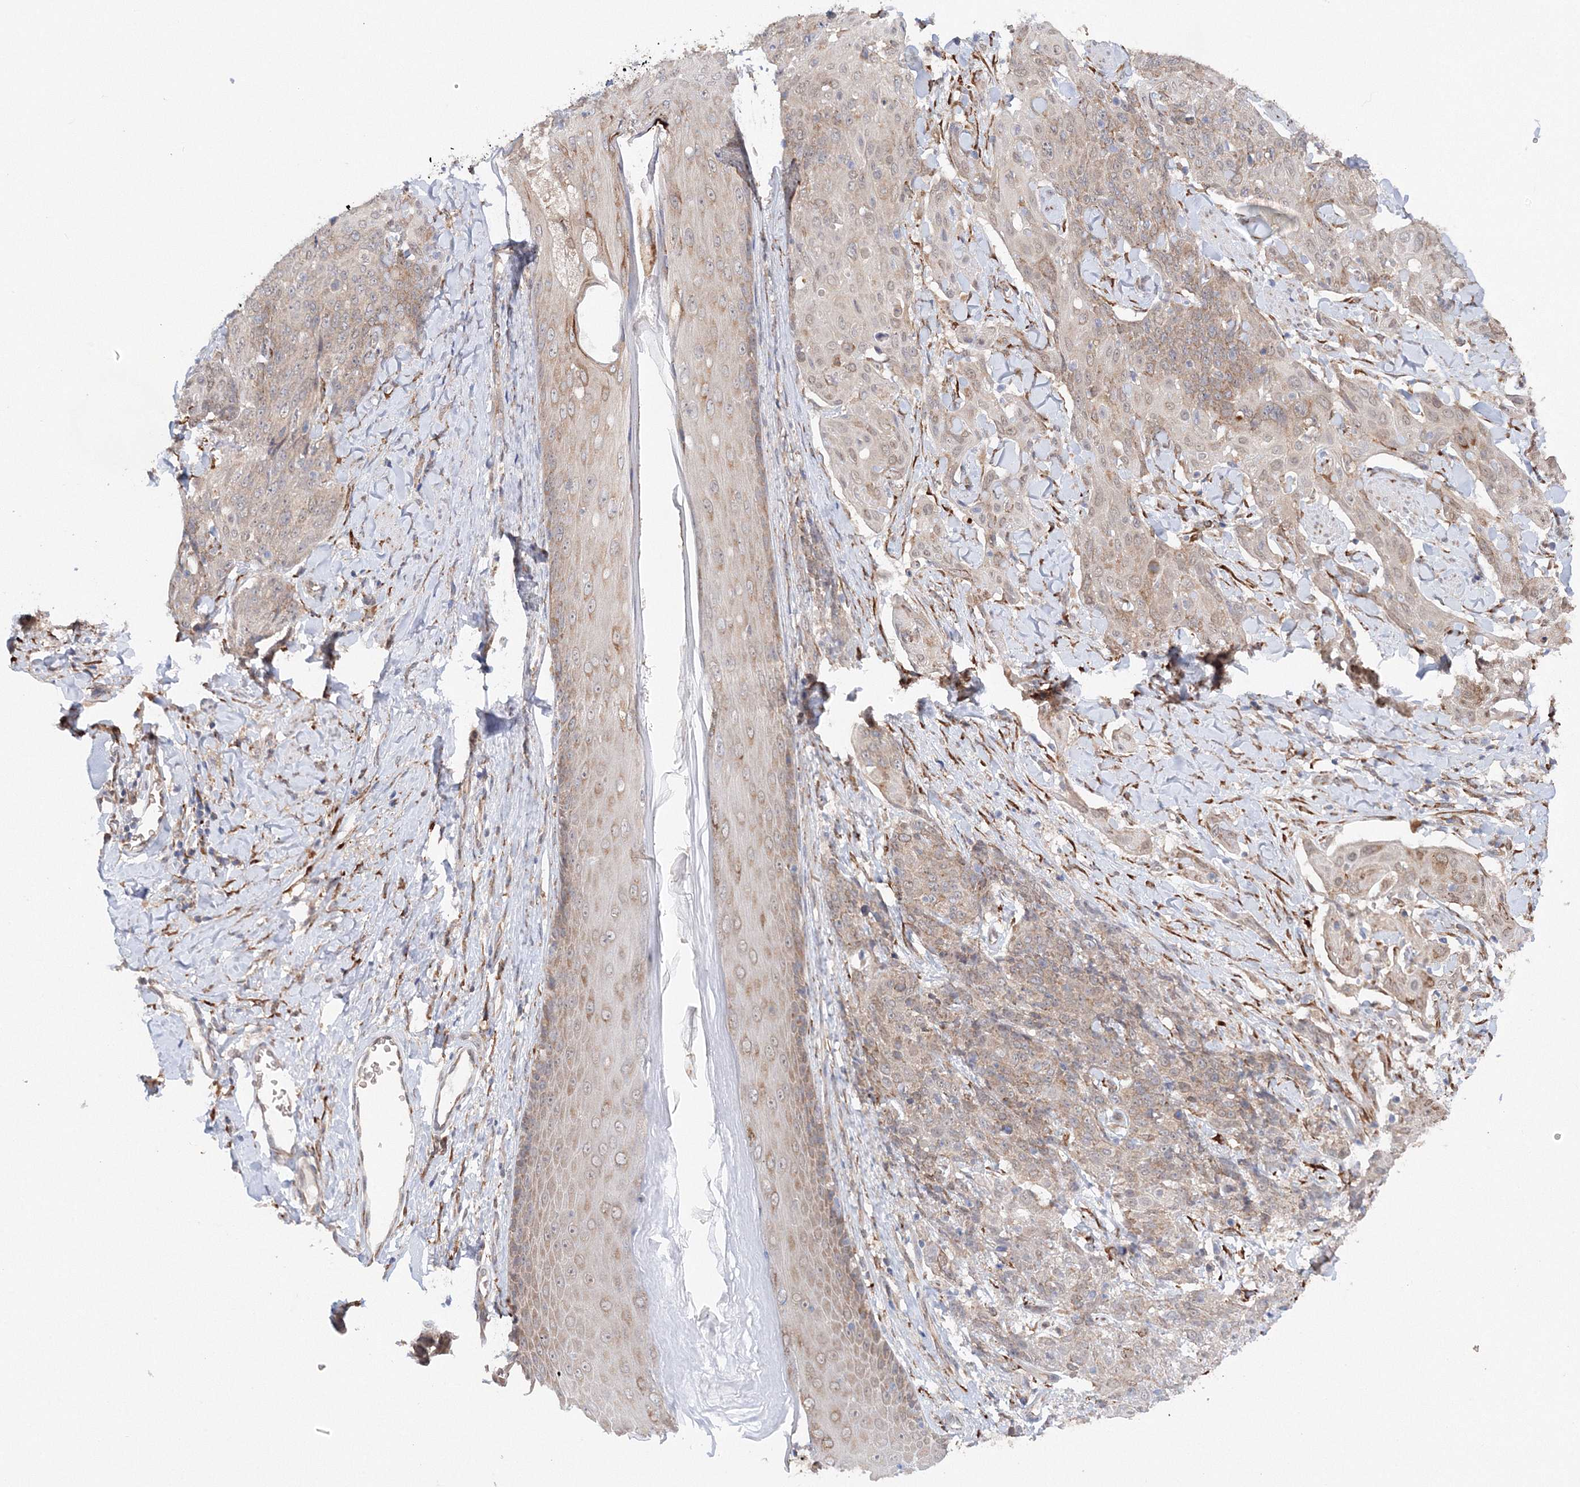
{"staining": {"intensity": "weak", "quantity": ">75%", "location": "cytoplasmic/membranous"}, "tissue": "skin cancer", "cell_type": "Tumor cells", "image_type": "cancer", "snomed": [{"axis": "morphology", "description": "Squamous cell carcinoma, NOS"}, {"axis": "topography", "description": "Skin"}, {"axis": "topography", "description": "Vulva"}], "caption": "A photomicrograph showing weak cytoplasmic/membranous expression in about >75% of tumor cells in skin squamous cell carcinoma, as visualized by brown immunohistochemical staining.", "gene": "DIS3L2", "patient": {"sex": "female", "age": 85}}